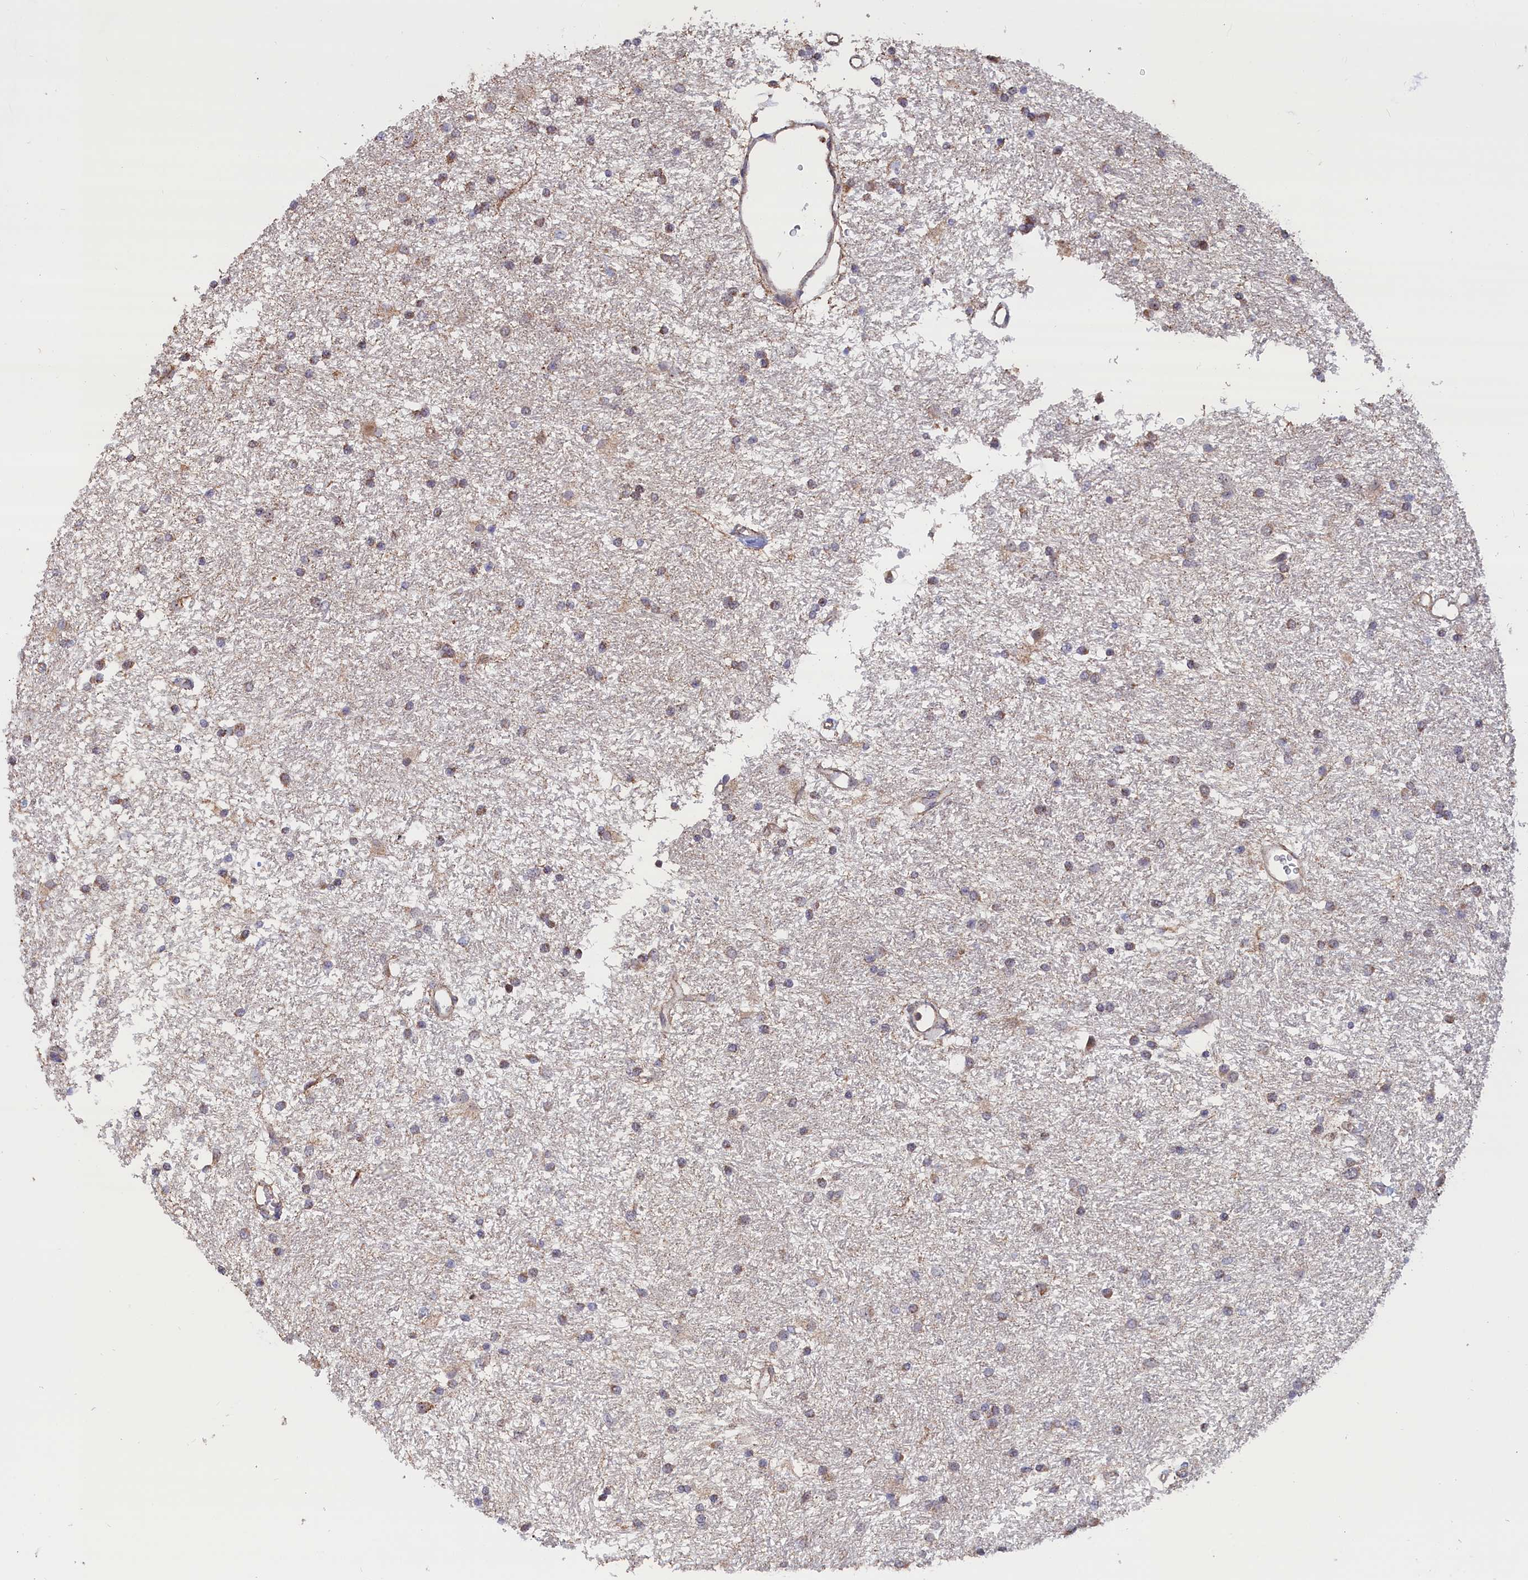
{"staining": {"intensity": "weak", "quantity": "<25%", "location": "cytoplasmic/membranous"}, "tissue": "glioma", "cell_type": "Tumor cells", "image_type": "cancer", "snomed": [{"axis": "morphology", "description": "Glioma, malignant, High grade"}, {"axis": "topography", "description": "Brain"}], "caption": "A micrograph of glioma stained for a protein demonstrates no brown staining in tumor cells.", "gene": "ZNF816", "patient": {"sex": "male", "age": 77}}